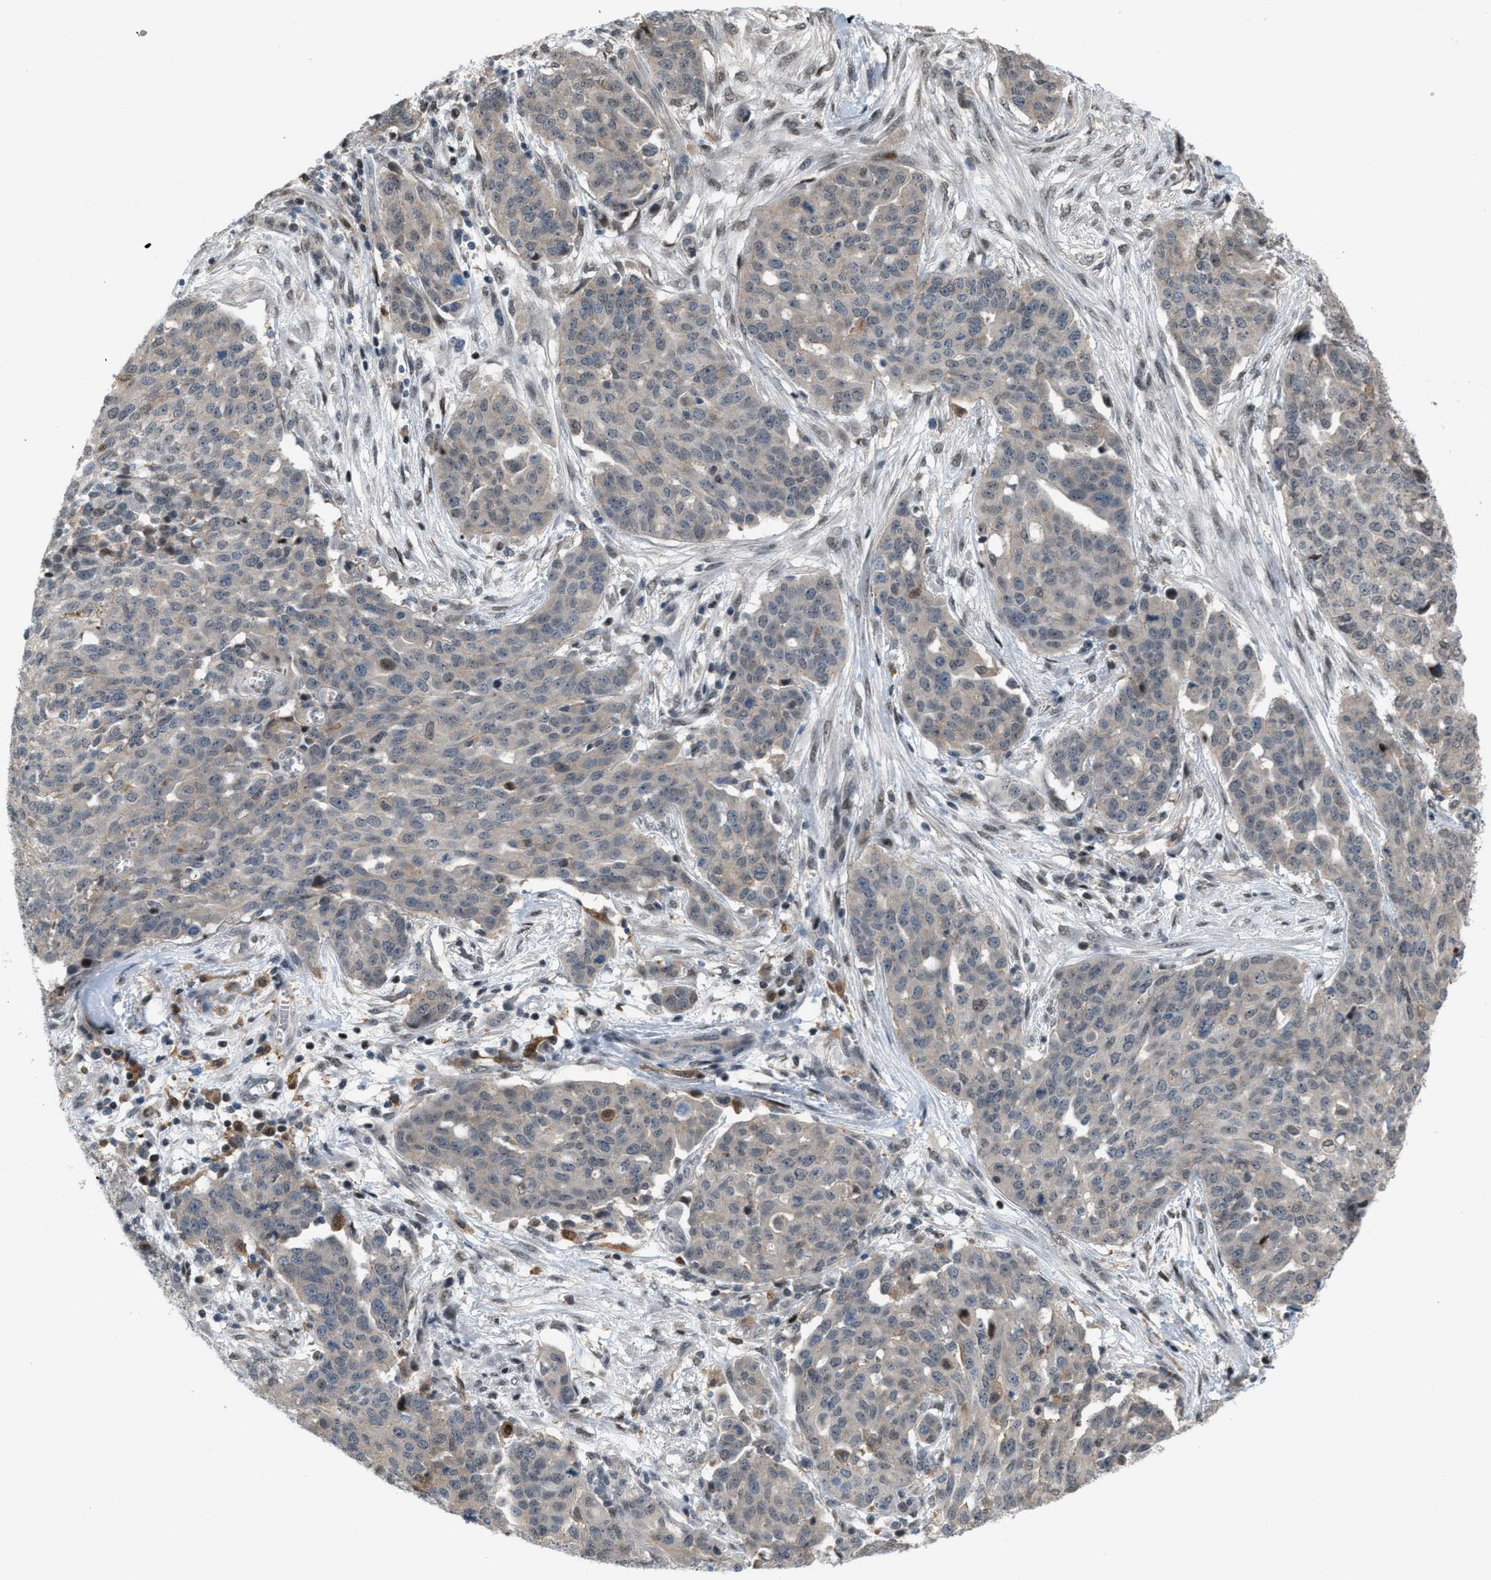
{"staining": {"intensity": "negative", "quantity": "none", "location": "none"}, "tissue": "ovarian cancer", "cell_type": "Tumor cells", "image_type": "cancer", "snomed": [{"axis": "morphology", "description": "Cystadenocarcinoma, serous, NOS"}, {"axis": "topography", "description": "Soft tissue"}, {"axis": "topography", "description": "Ovary"}], "caption": "Immunohistochemistry image of serous cystadenocarcinoma (ovarian) stained for a protein (brown), which reveals no staining in tumor cells.", "gene": "RFFL", "patient": {"sex": "female", "age": 57}}